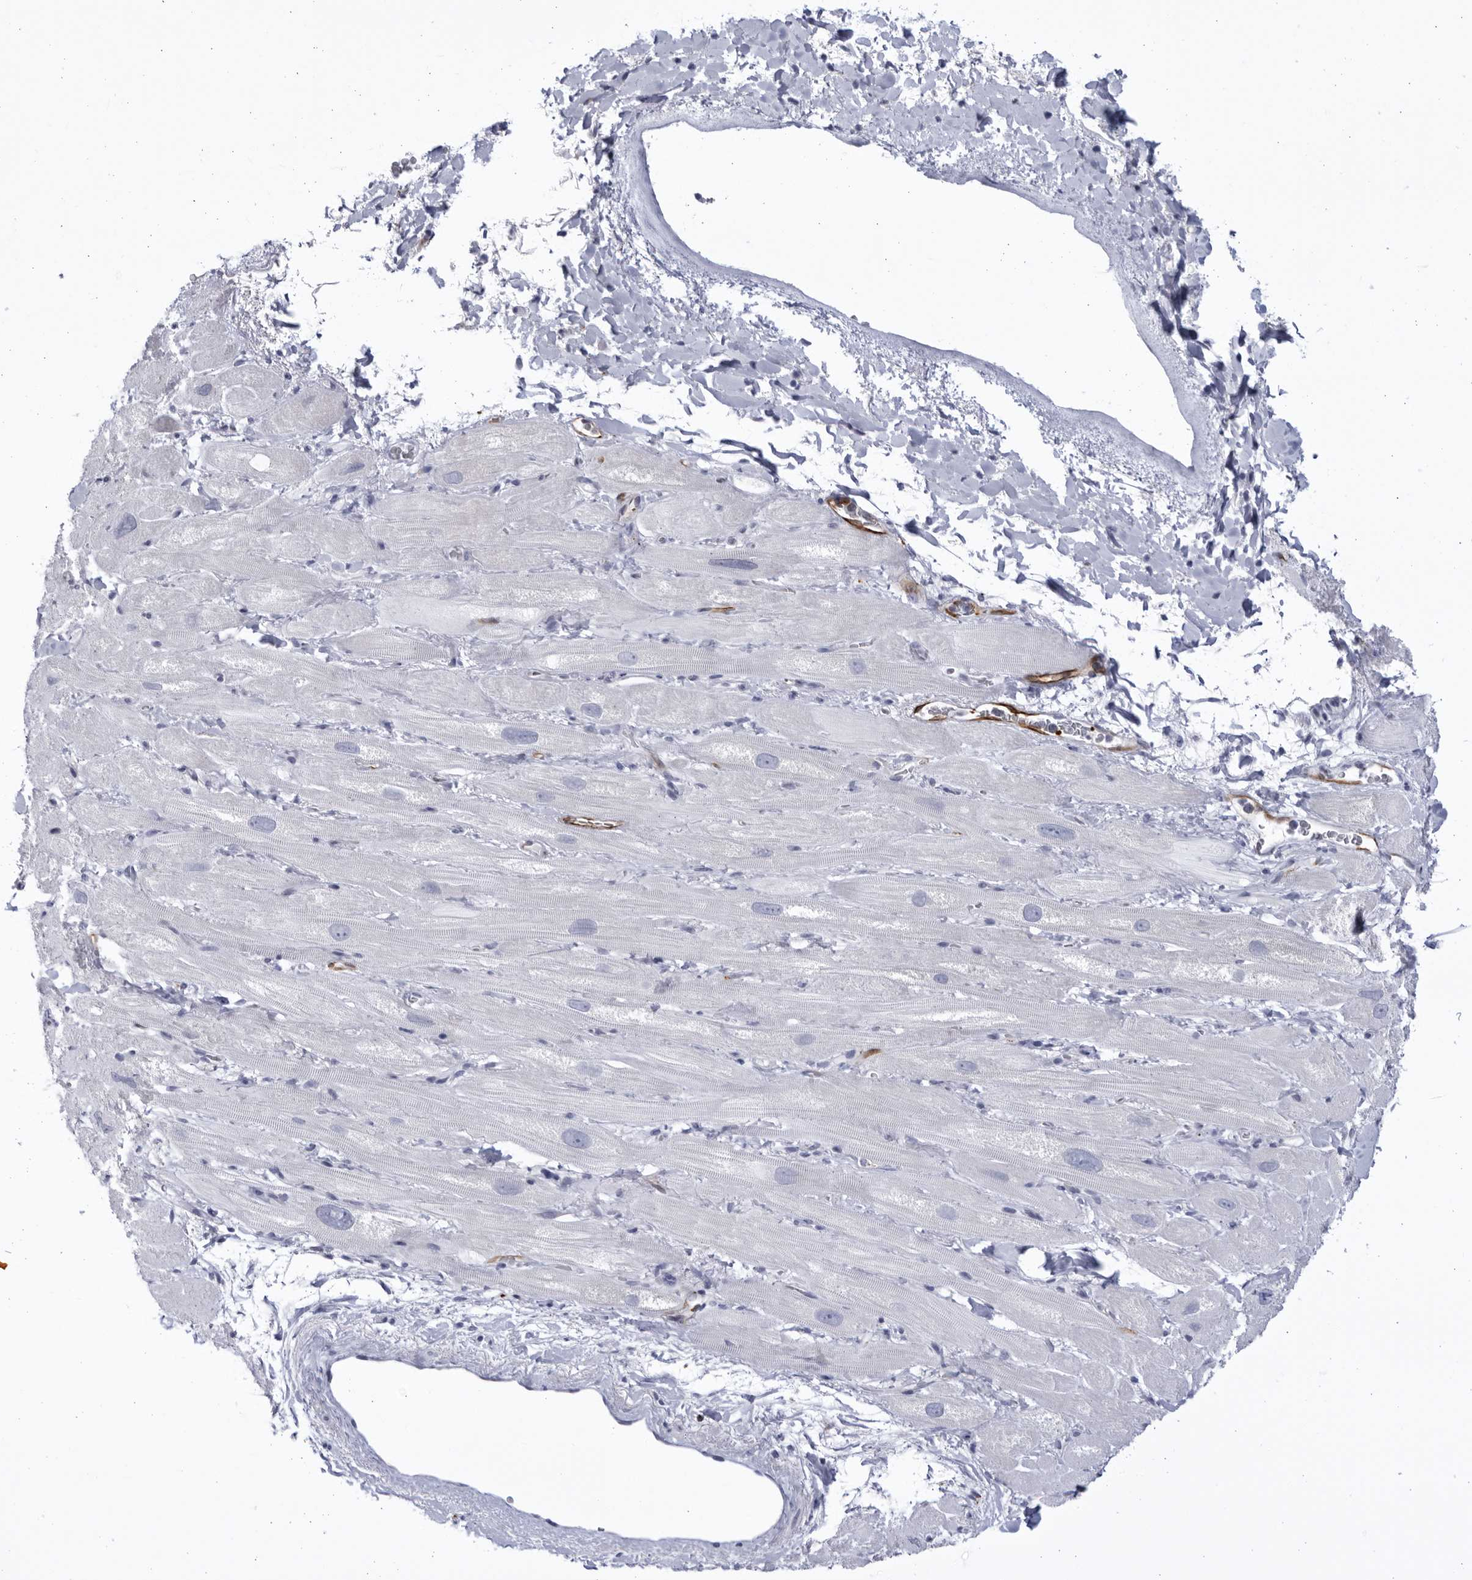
{"staining": {"intensity": "negative", "quantity": "none", "location": "none"}, "tissue": "heart muscle", "cell_type": "Cardiomyocytes", "image_type": "normal", "snomed": [{"axis": "morphology", "description": "Normal tissue, NOS"}, {"axis": "topography", "description": "Heart"}], "caption": "IHC image of unremarkable heart muscle: heart muscle stained with DAB (3,3'-diaminobenzidine) demonstrates no significant protein staining in cardiomyocytes.", "gene": "CCDC181", "patient": {"sex": "male", "age": 49}}